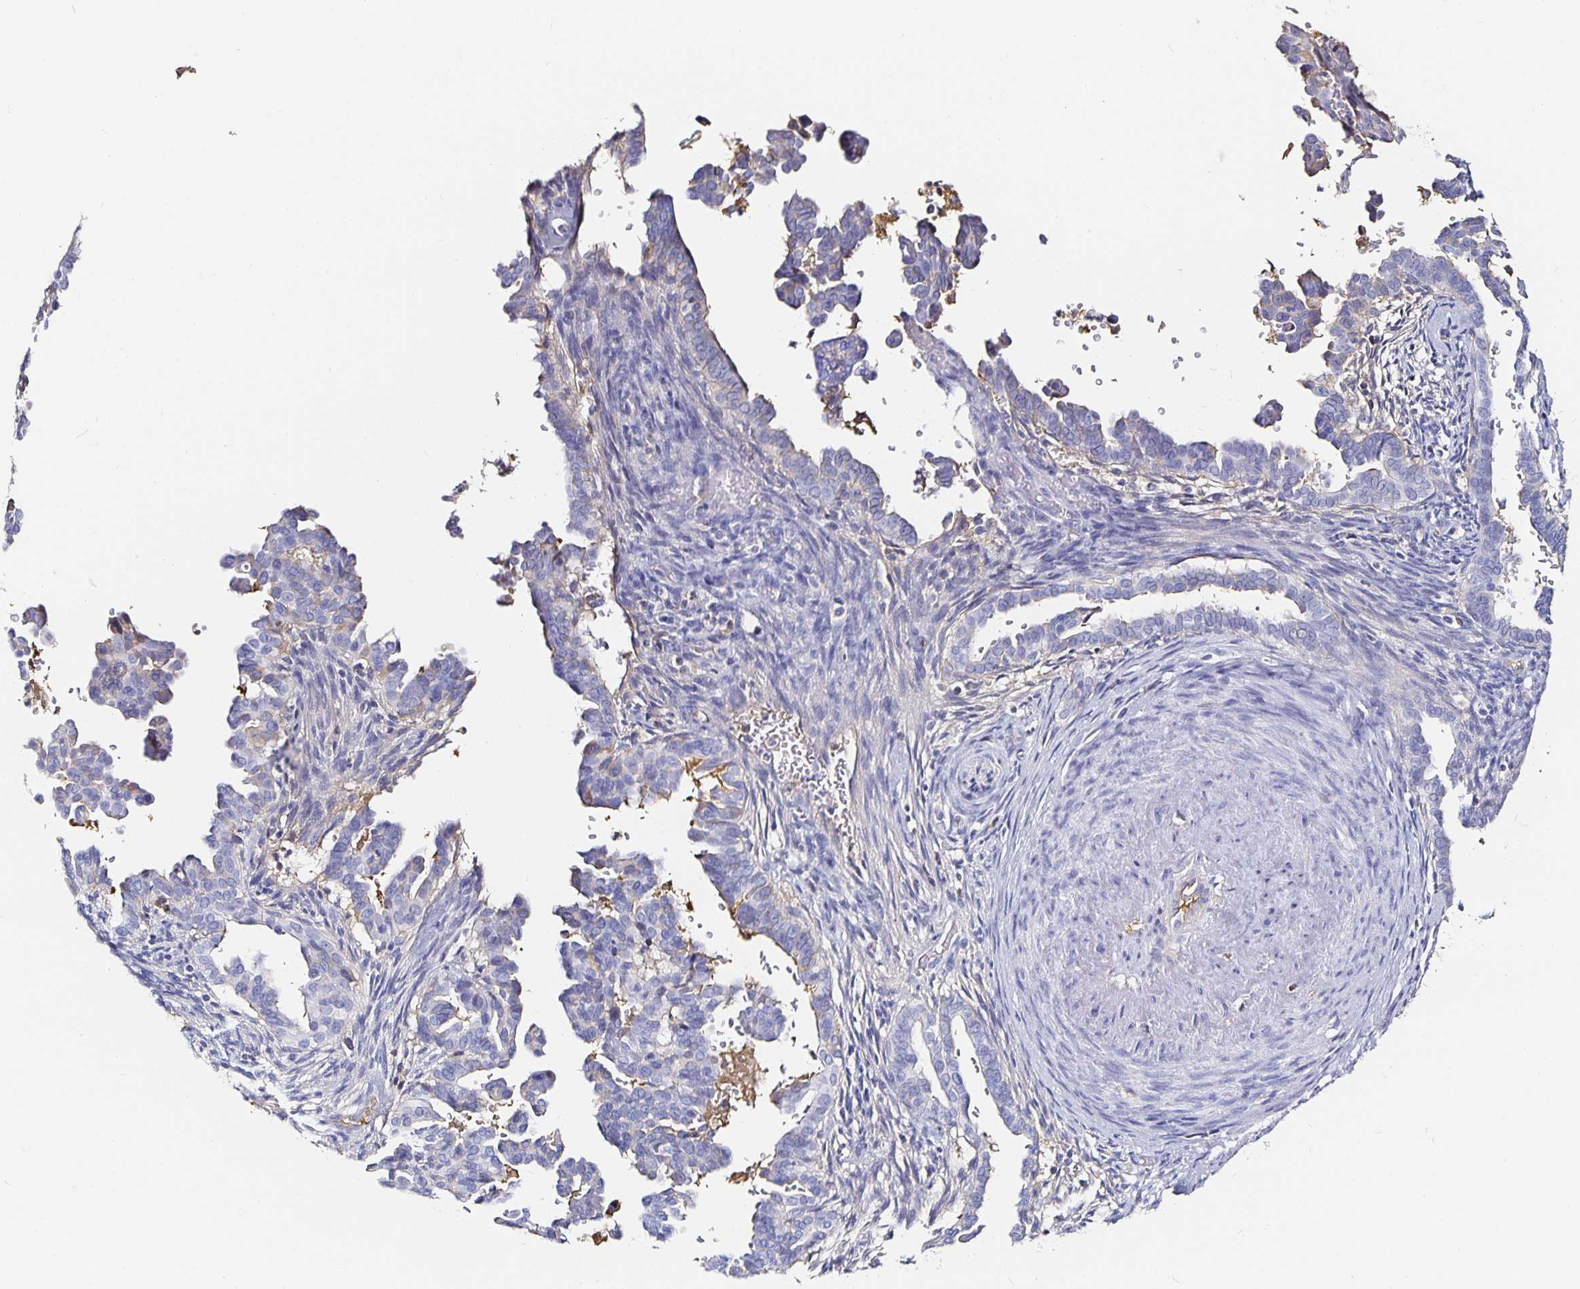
{"staining": {"intensity": "negative", "quantity": "none", "location": "none"}, "tissue": "cervical cancer", "cell_type": "Tumor cells", "image_type": "cancer", "snomed": [{"axis": "morphology", "description": "Adenocarcinoma, NOS"}, {"axis": "morphology", "description": "Adenocarcinoma, Low grade"}, {"axis": "topography", "description": "Cervix"}], "caption": "This histopathology image is of adenocarcinoma (cervical) stained with immunohistochemistry to label a protein in brown with the nuclei are counter-stained blue. There is no expression in tumor cells. The staining was performed using DAB (3,3'-diaminobenzidine) to visualize the protein expression in brown, while the nuclei were stained in blue with hematoxylin (Magnification: 20x).", "gene": "TTR", "patient": {"sex": "female", "age": 35}}